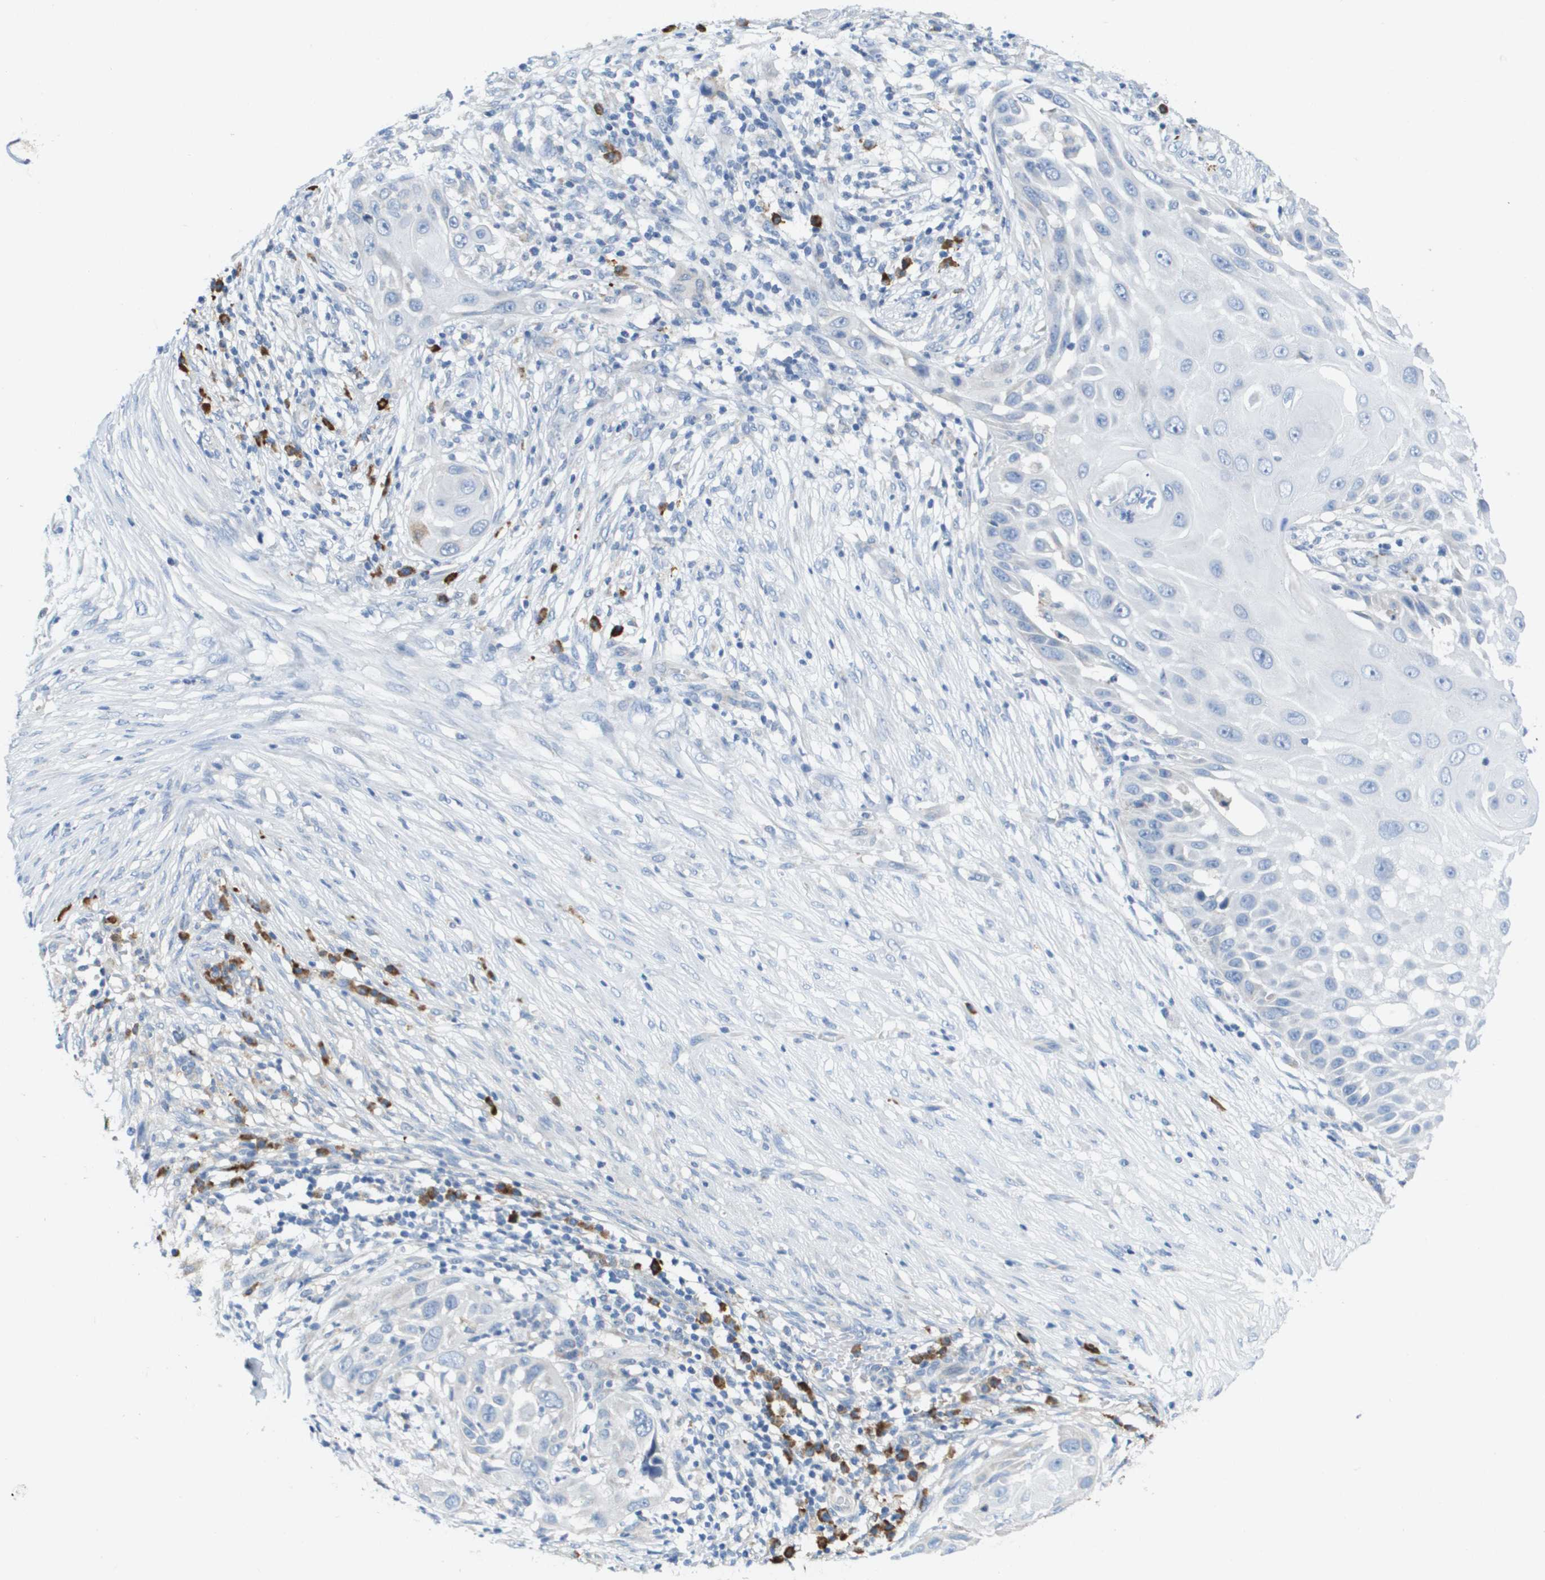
{"staining": {"intensity": "negative", "quantity": "none", "location": "none"}, "tissue": "skin cancer", "cell_type": "Tumor cells", "image_type": "cancer", "snomed": [{"axis": "morphology", "description": "Squamous cell carcinoma, NOS"}, {"axis": "topography", "description": "Skin"}], "caption": "An image of skin cancer stained for a protein displays no brown staining in tumor cells. (DAB (3,3'-diaminobenzidine) immunohistochemistry with hematoxylin counter stain).", "gene": "CD3G", "patient": {"sex": "female", "age": 44}}